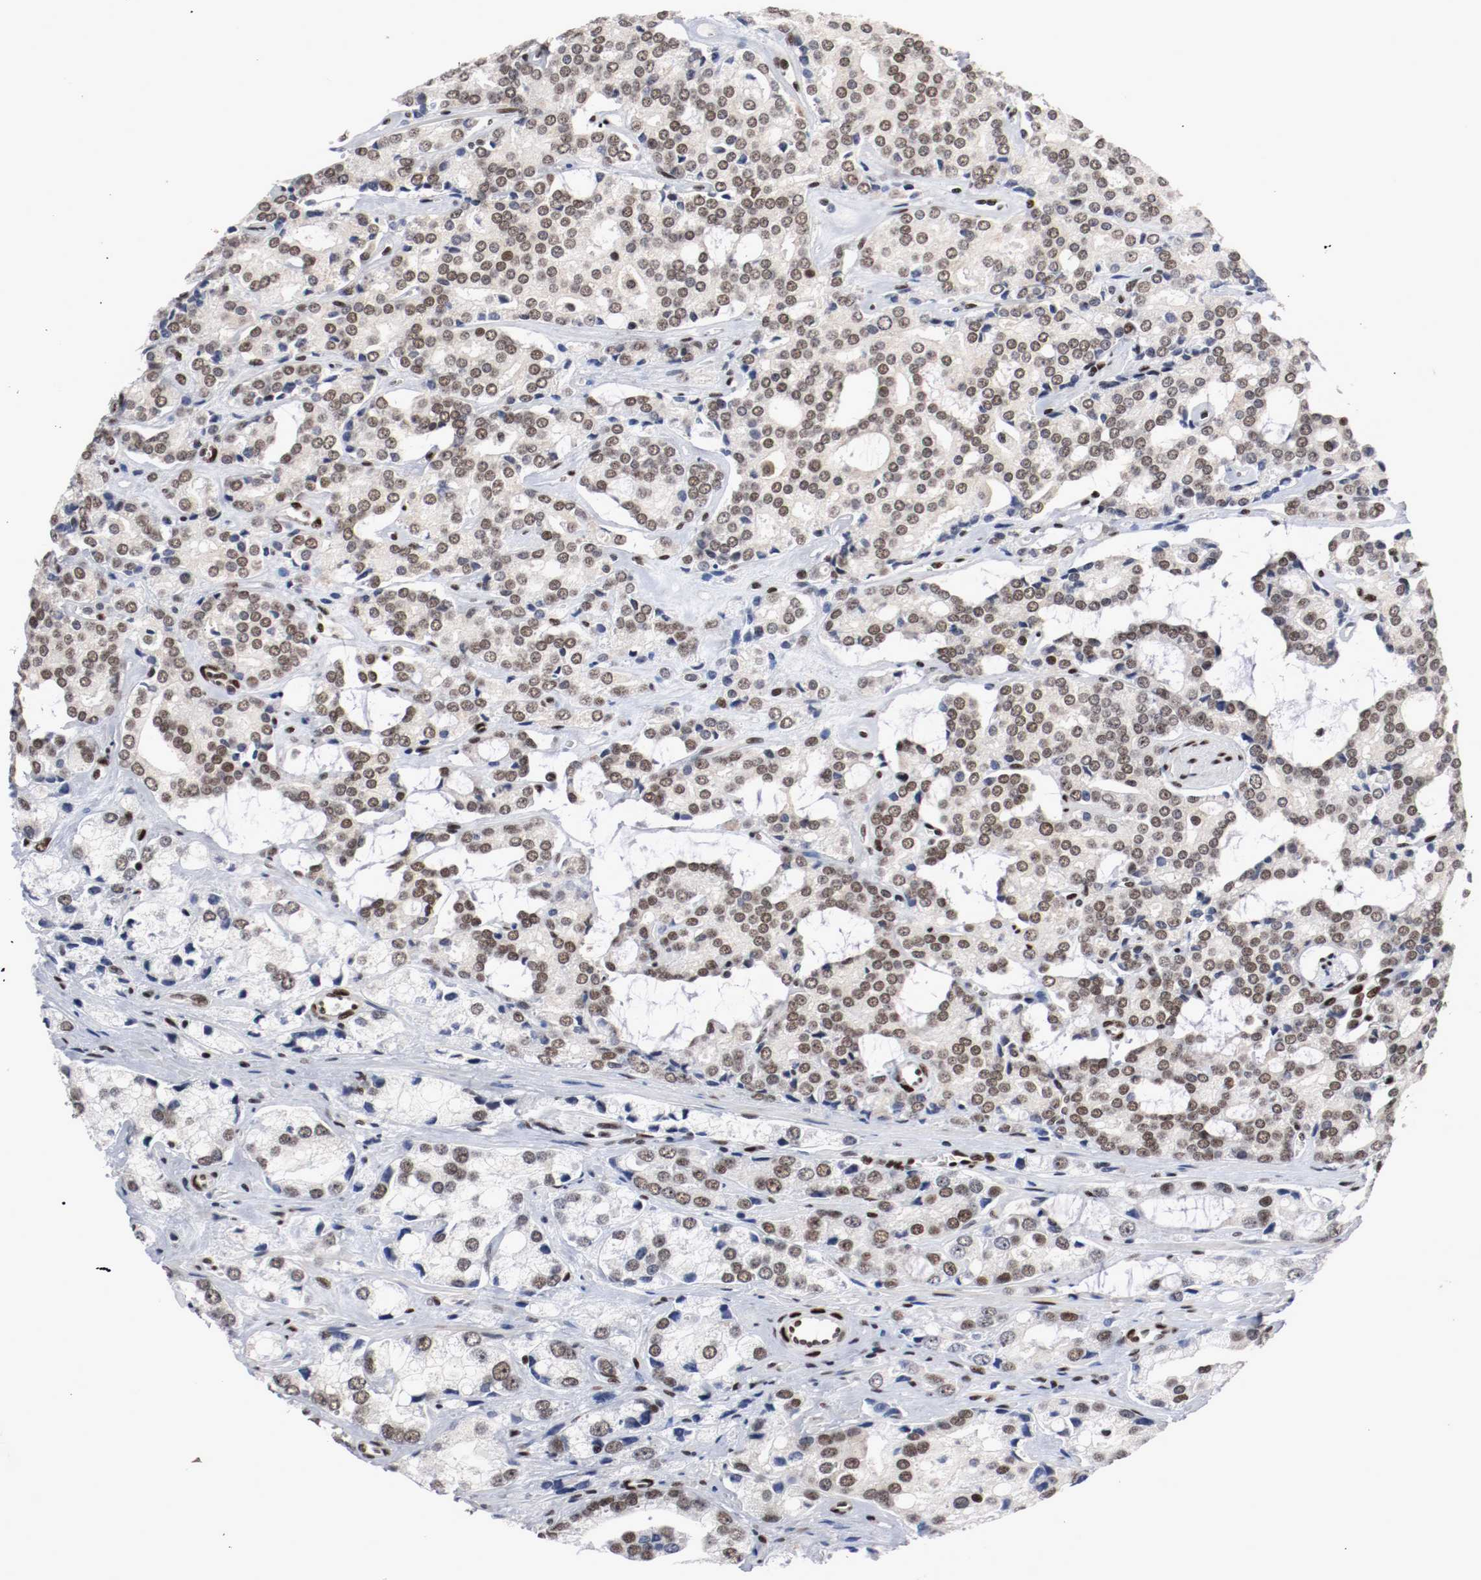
{"staining": {"intensity": "weak", "quantity": ">75%", "location": "nuclear"}, "tissue": "prostate cancer", "cell_type": "Tumor cells", "image_type": "cancer", "snomed": [{"axis": "morphology", "description": "Adenocarcinoma, High grade"}, {"axis": "topography", "description": "Prostate"}], "caption": "IHC (DAB) staining of human prostate cancer shows weak nuclear protein positivity in approximately >75% of tumor cells. (DAB IHC with brightfield microscopy, high magnification).", "gene": "MEF2D", "patient": {"sex": "male", "age": 67}}